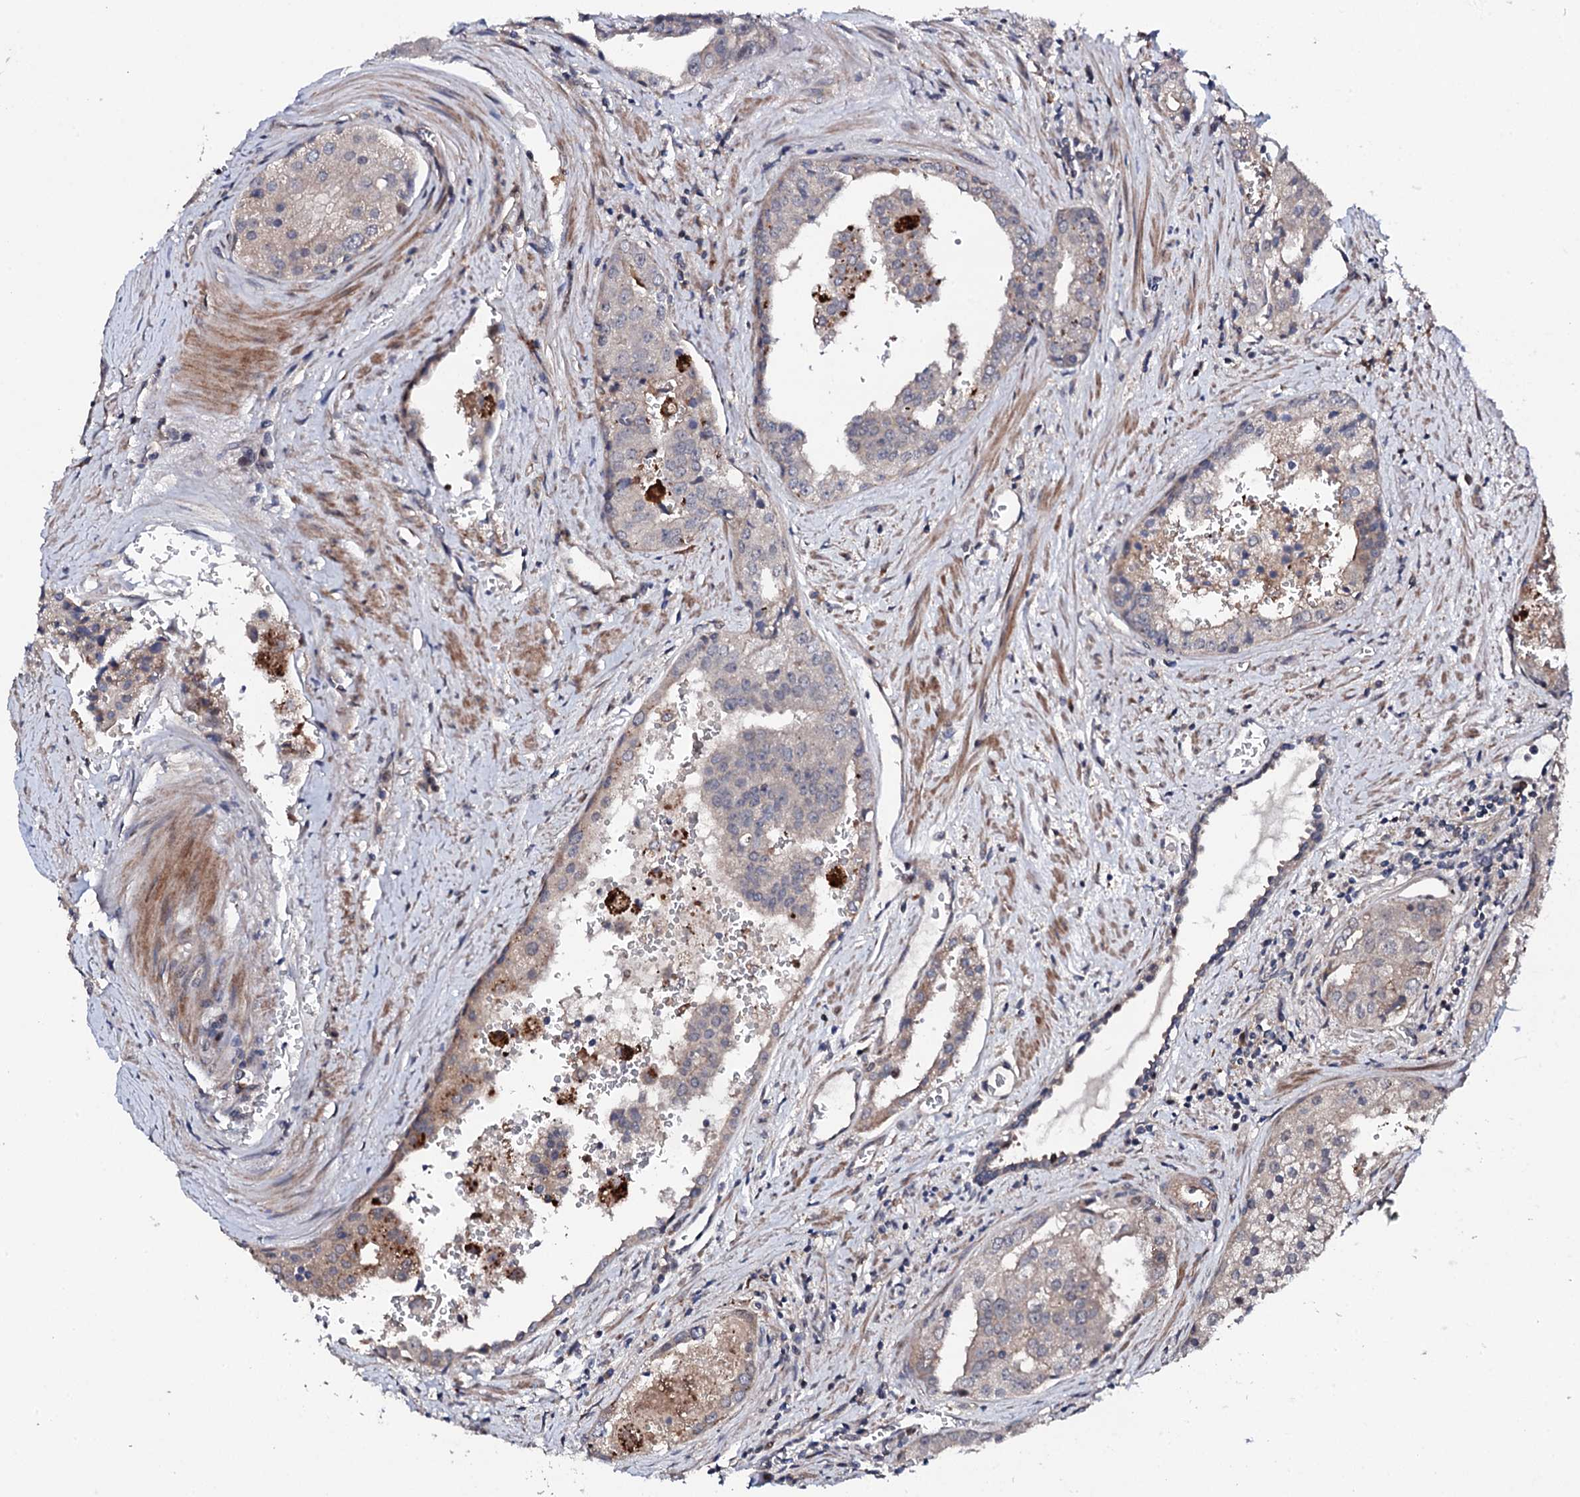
{"staining": {"intensity": "negative", "quantity": "none", "location": "none"}, "tissue": "prostate cancer", "cell_type": "Tumor cells", "image_type": "cancer", "snomed": [{"axis": "morphology", "description": "Adenocarcinoma, High grade"}, {"axis": "topography", "description": "Prostate"}], "caption": "Prostate cancer stained for a protein using immunohistochemistry displays no positivity tumor cells.", "gene": "CIAO2A", "patient": {"sex": "male", "age": 68}}